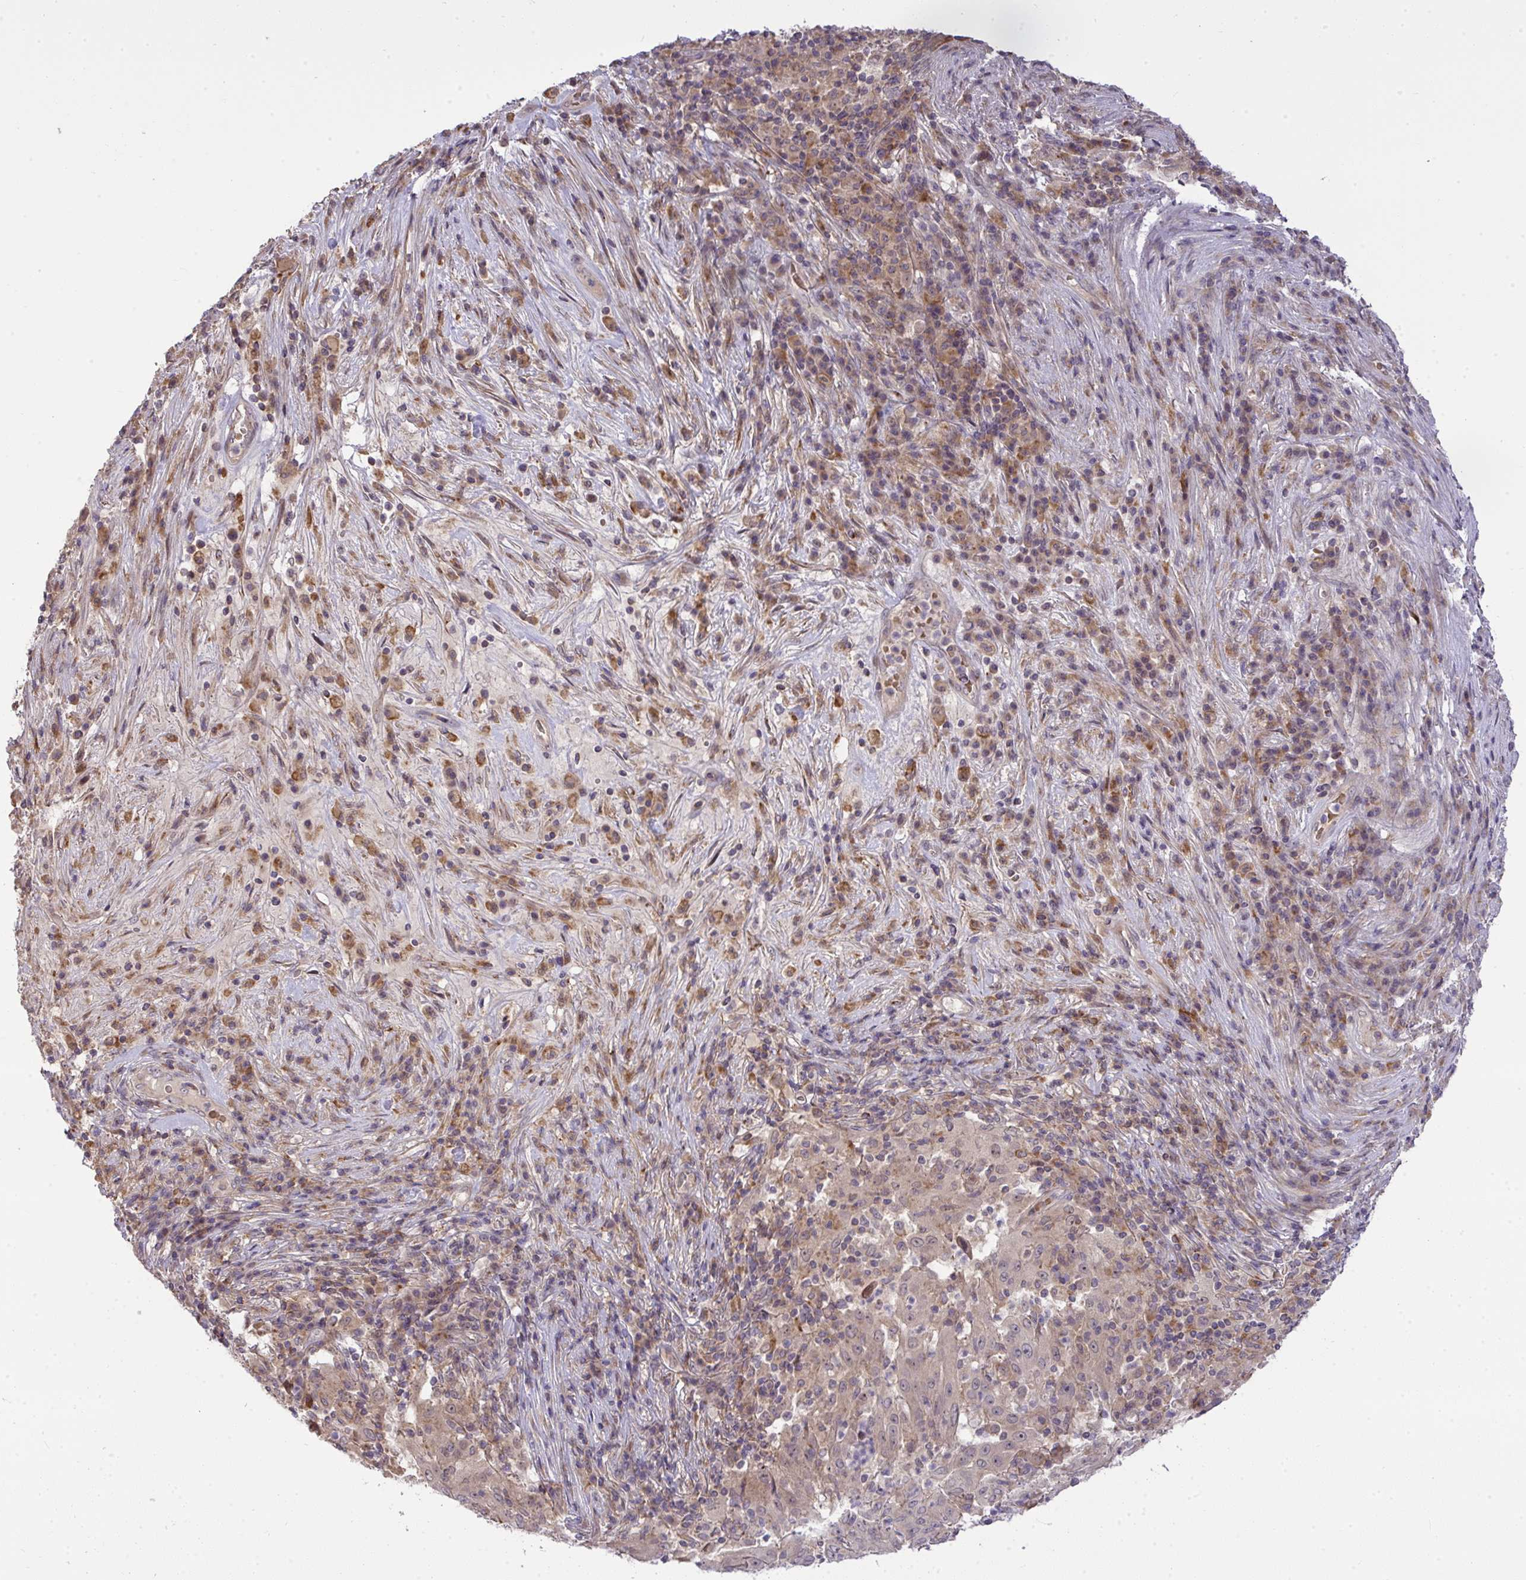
{"staining": {"intensity": "weak", "quantity": "<25%", "location": "cytoplasmic/membranous"}, "tissue": "pancreatic cancer", "cell_type": "Tumor cells", "image_type": "cancer", "snomed": [{"axis": "morphology", "description": "Adenocarcinoma, NOS"}, {"axis": "topography", "description": "Pancreas"}], "caption": "There is no significant expression in tumor cells of adenocarcinoma (pancreatic).", "gene": "SLC9A6", "patient": {"sex": "male", "age": 63}}